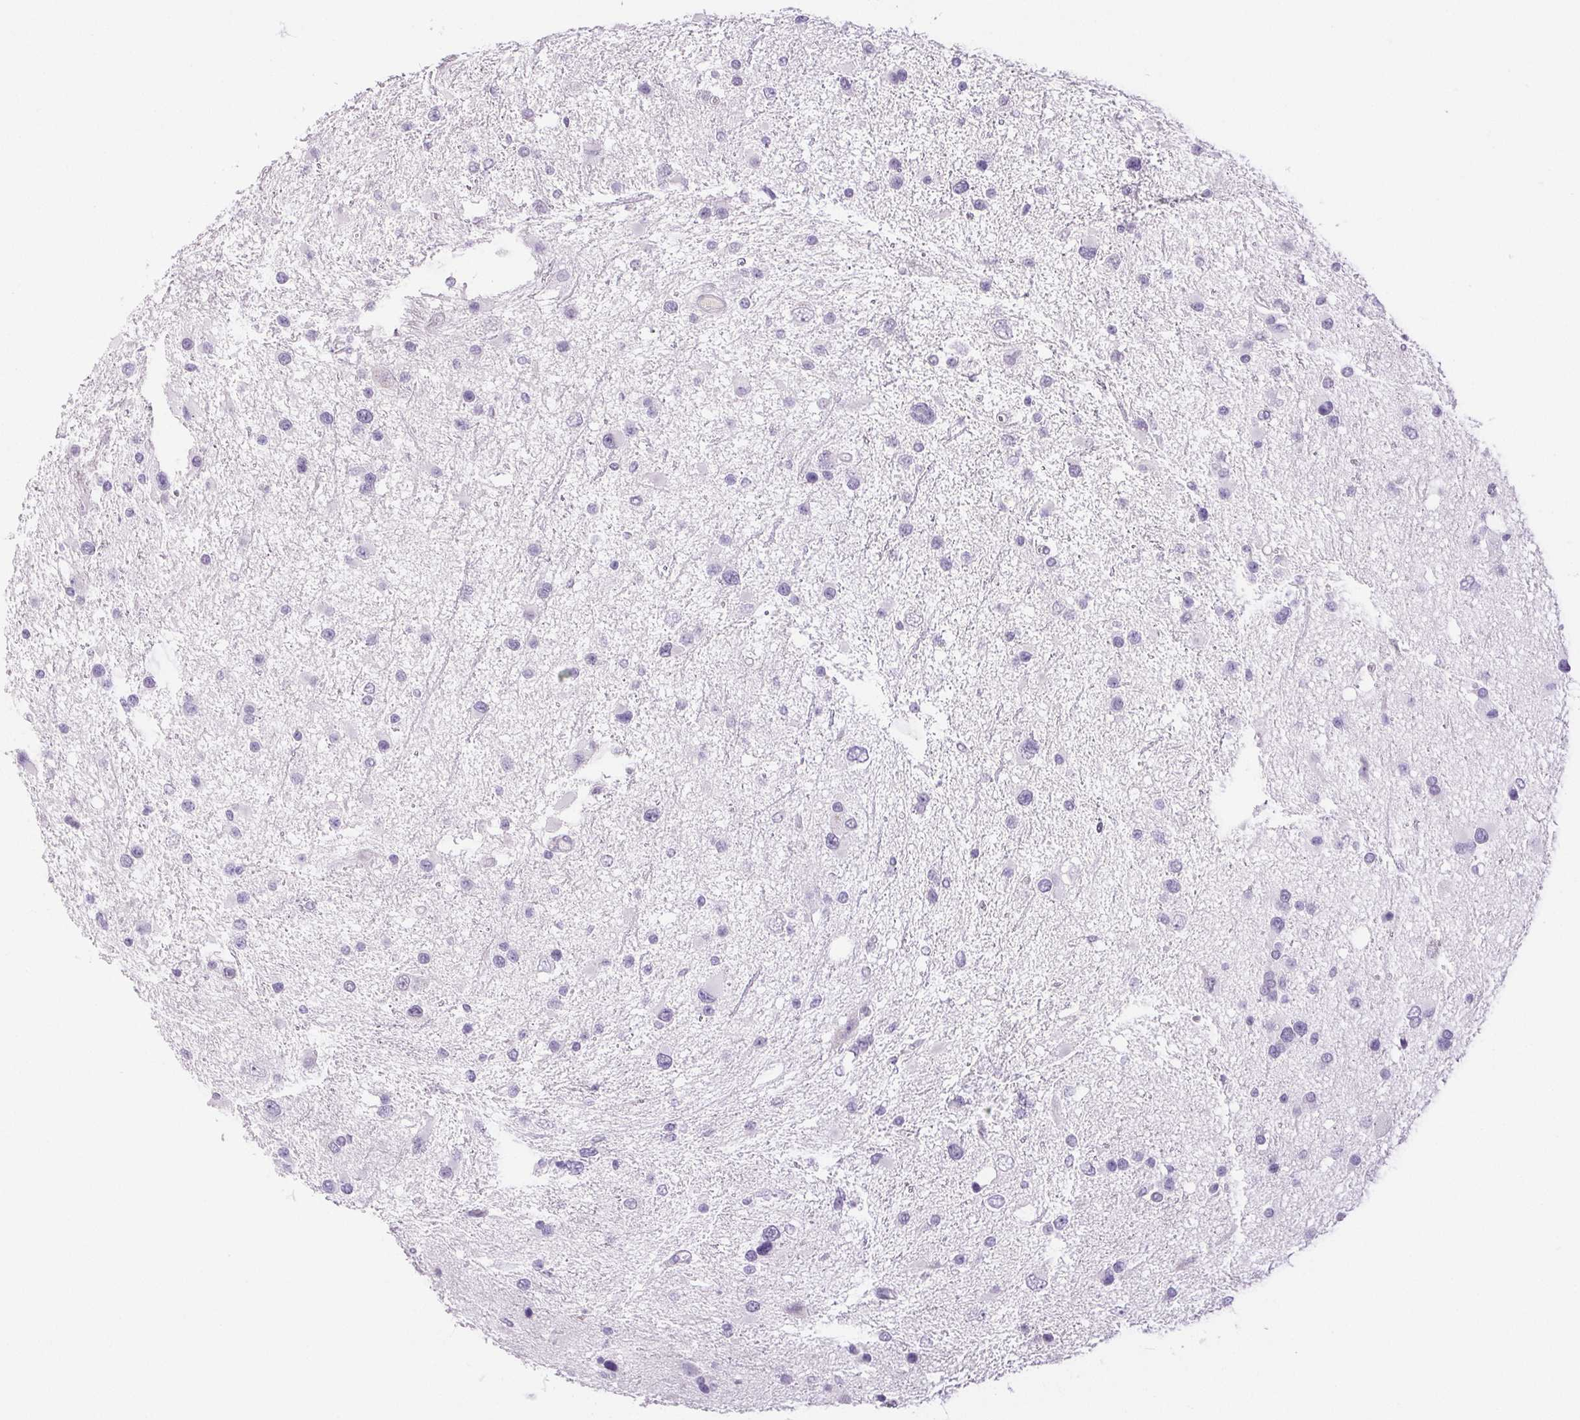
{"staining": {"intensity": "negative", "quantity": "none", "location": "none"}, "tissue": "glioma", "cell_type": "Tumor cells", "image_type": "cancer", "snomed": [{"axis": "morphology", "description": "Glioma, malignant, Low grade"}, {"axis": "topography", "description": "Brain"}], "caption": "The photomicrograph reveals no significant expression in tumor cells of malignant low-grade glioma.", "gene": "PAPPA2", "patient": {"sex": "female", "age": 32}}